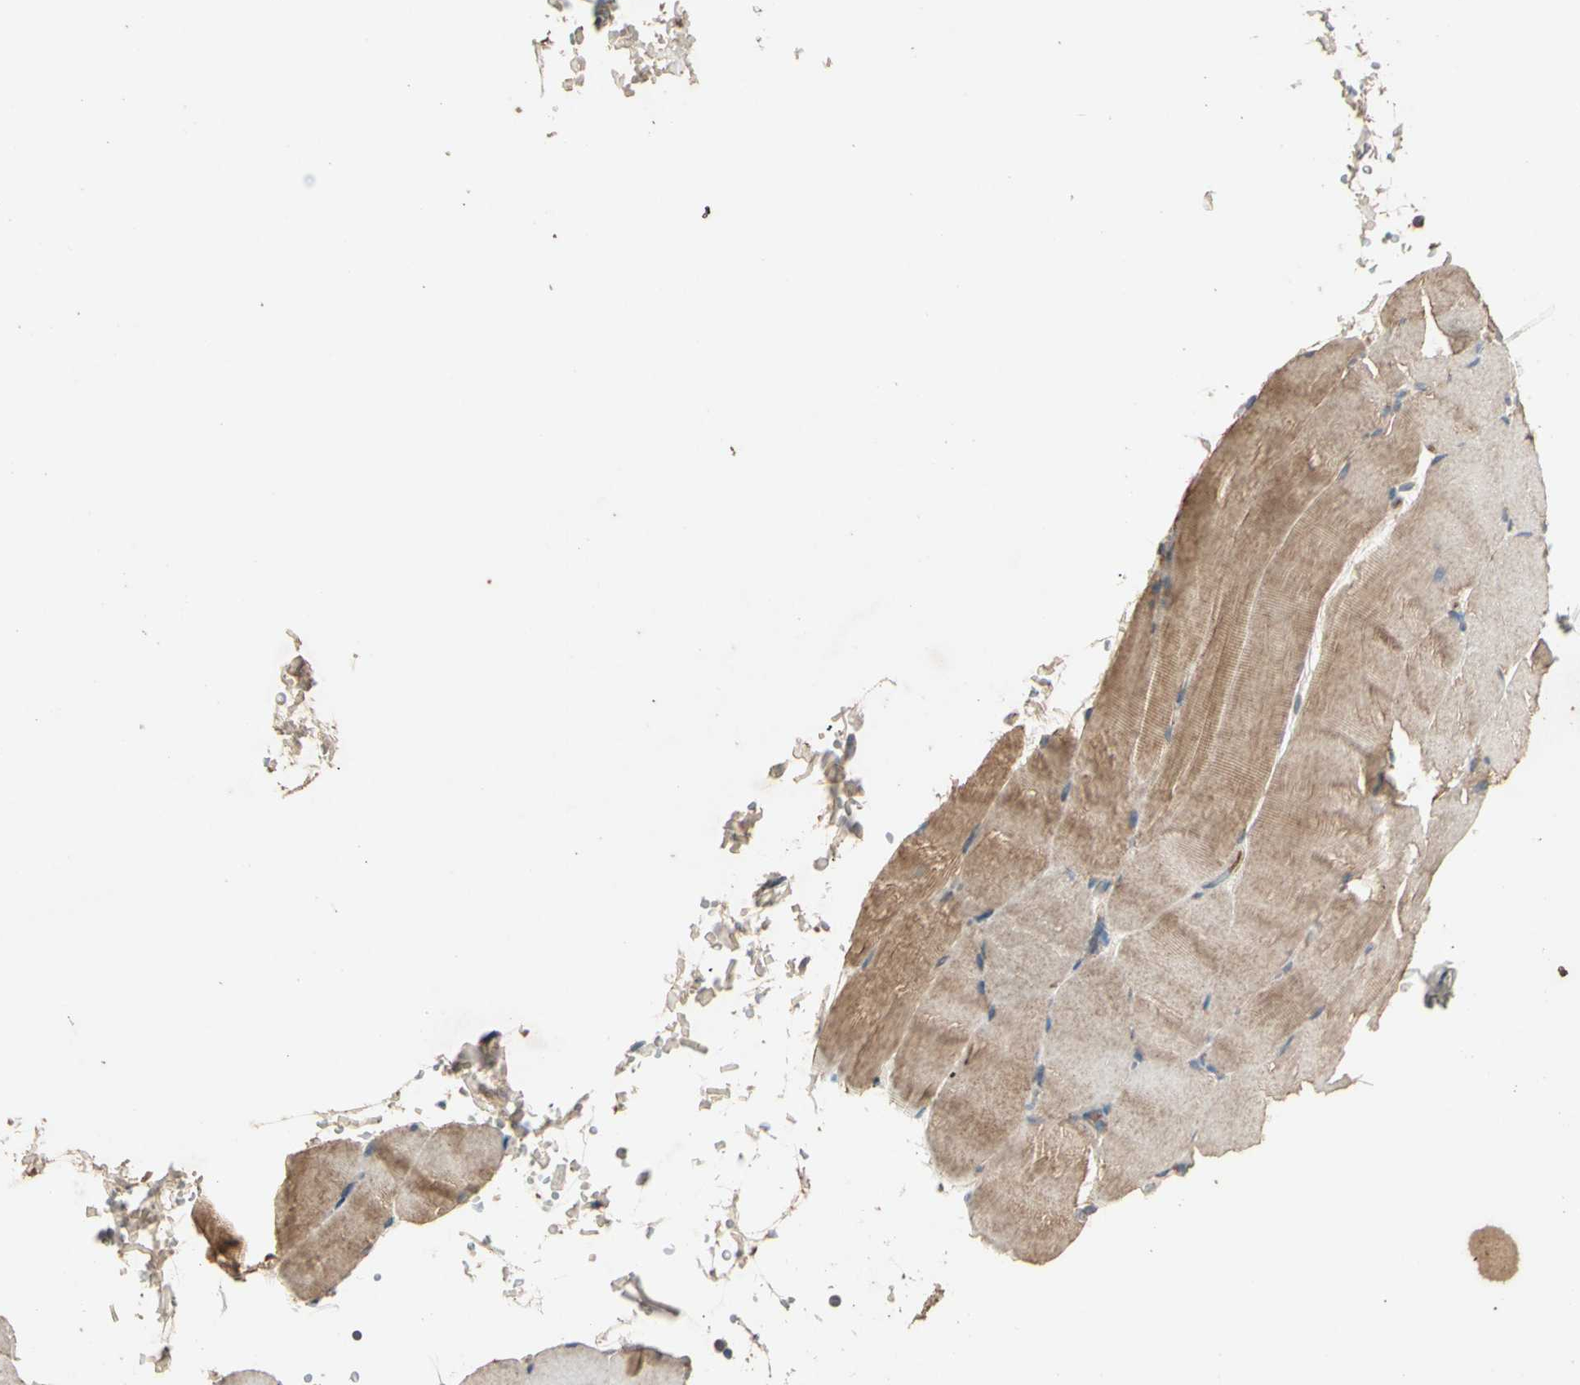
{"staining": {"intensity": "moderate", "quantity": ">75%", "location": "cytoplasmic/membranous"}, "tissue": "skeletal muscle", "cell_type": "Myocytes", "image_type": "normal", "snomed": [{"axis": "morphology", "description": "Normal tissue, NOS"}, {"axis": "topography", "description": "Skeletal muscle"}, {"axis": "topography", "description": "Parathyroid gland"}], "caption": "Immunohistochemistry (IHC) staining of normal skeletal muscle, which exhibits medium levels of moderate cytoplasmic/membranous positivity in about >75% of myocytes indicating moderate cytoplasmic/membranous protein expression. The staining was performed using DAB (brown) for protein detection and nuclei were counterstained in hematoxylin (blue).", "gene": "GPLD1", "patient": {"sex": "female", "age": 37}}